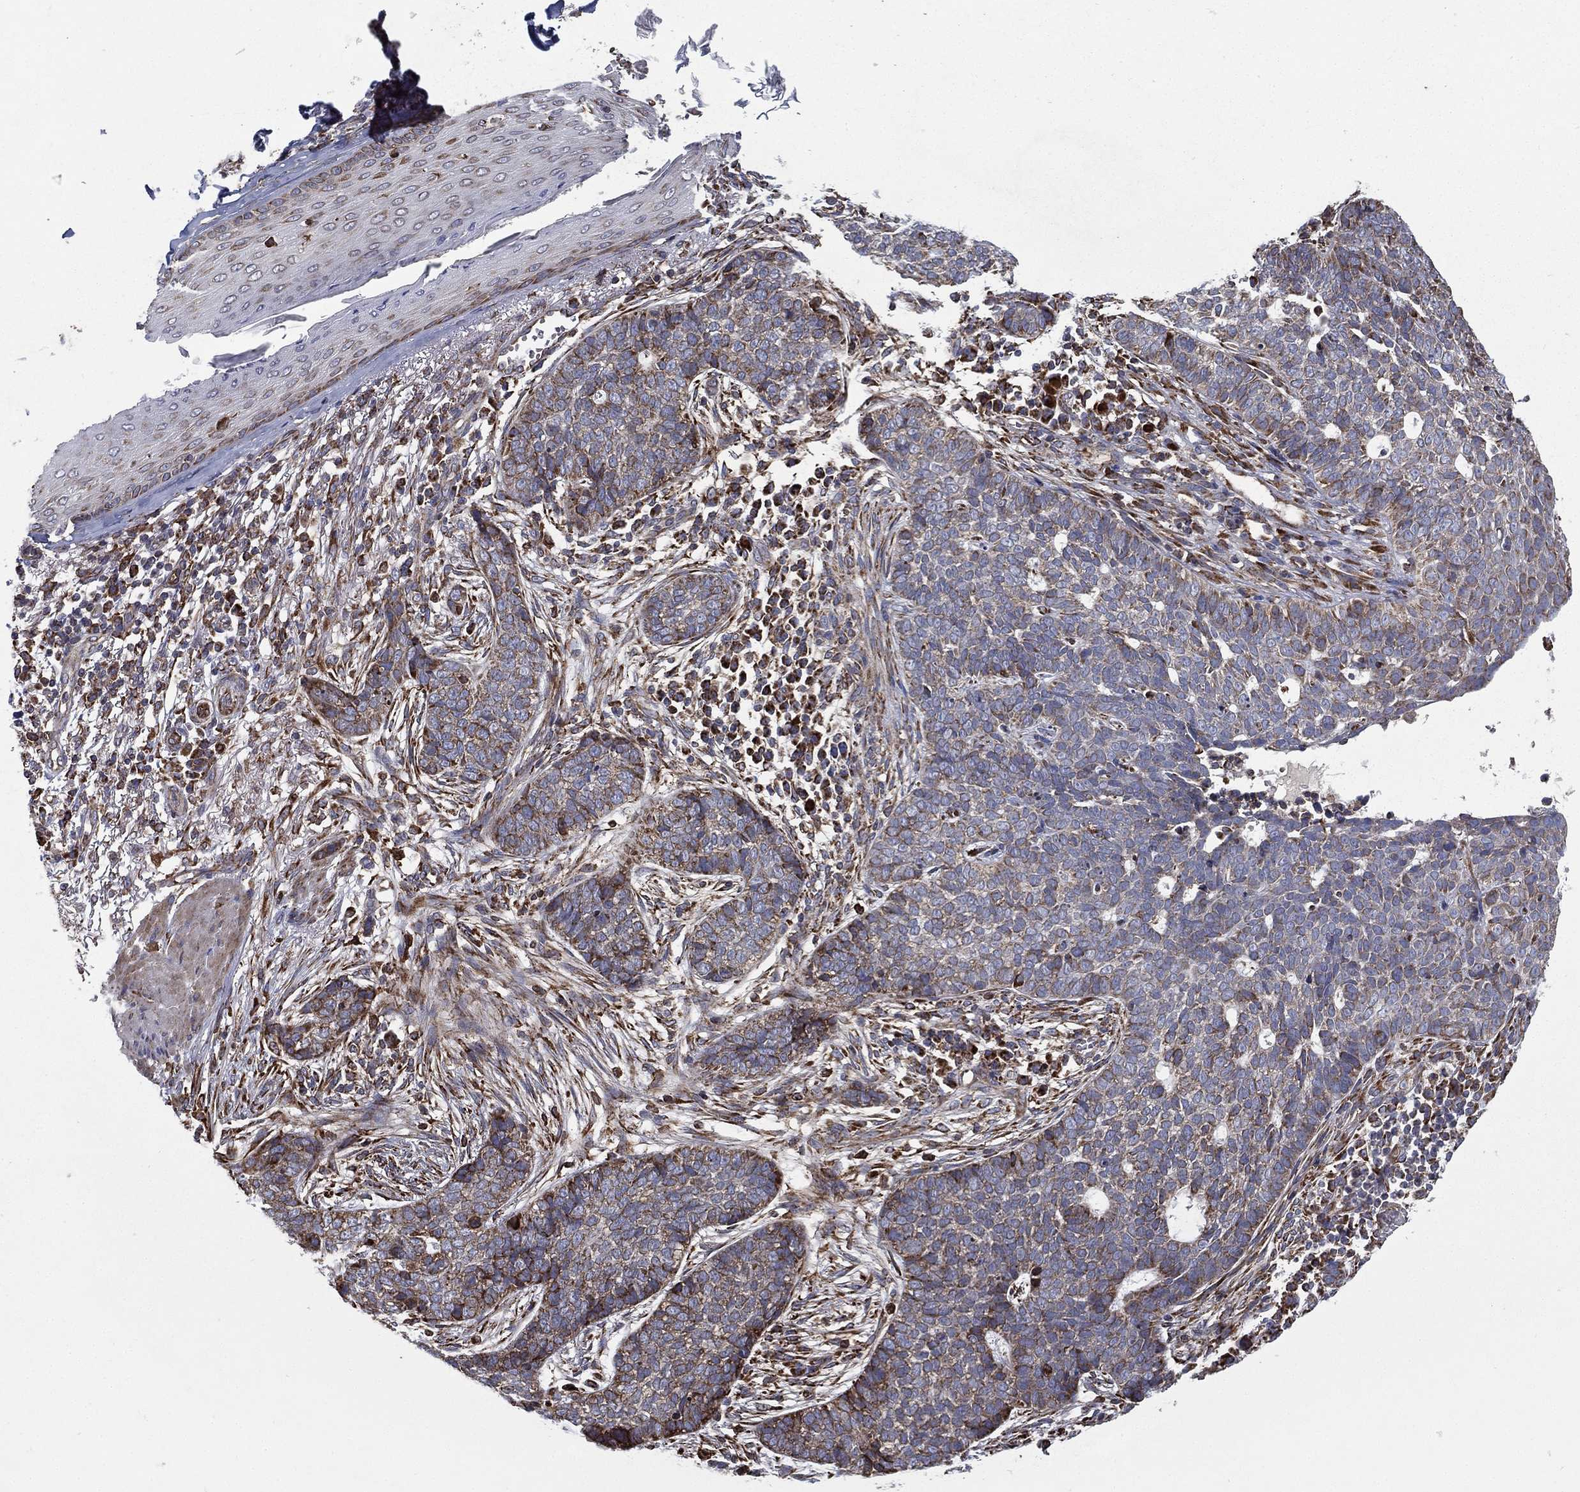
{"staining": {"intensity": "moderate", "quantity": "<25%", "location": "cytoplasmic/membranous"}, "tissue": "skin cancer", "cell_type": "Tumor cells", "image_type": "cancer", "snomed": [{"axis": "morphology", "description": "Squamous cell carcinoma, NOS"}, {"axis": "topography", "description": "Skin"}], "caption": "Approximately <25% of tumor cells in squamous cell carcinoma (skin) demonstrate moderate cytoplasmic/membranous protein expression as visualized by brown immunohistochemical staining.", "gene": "MT-CYB", "patient": {"sex": "male", "age": 88}}